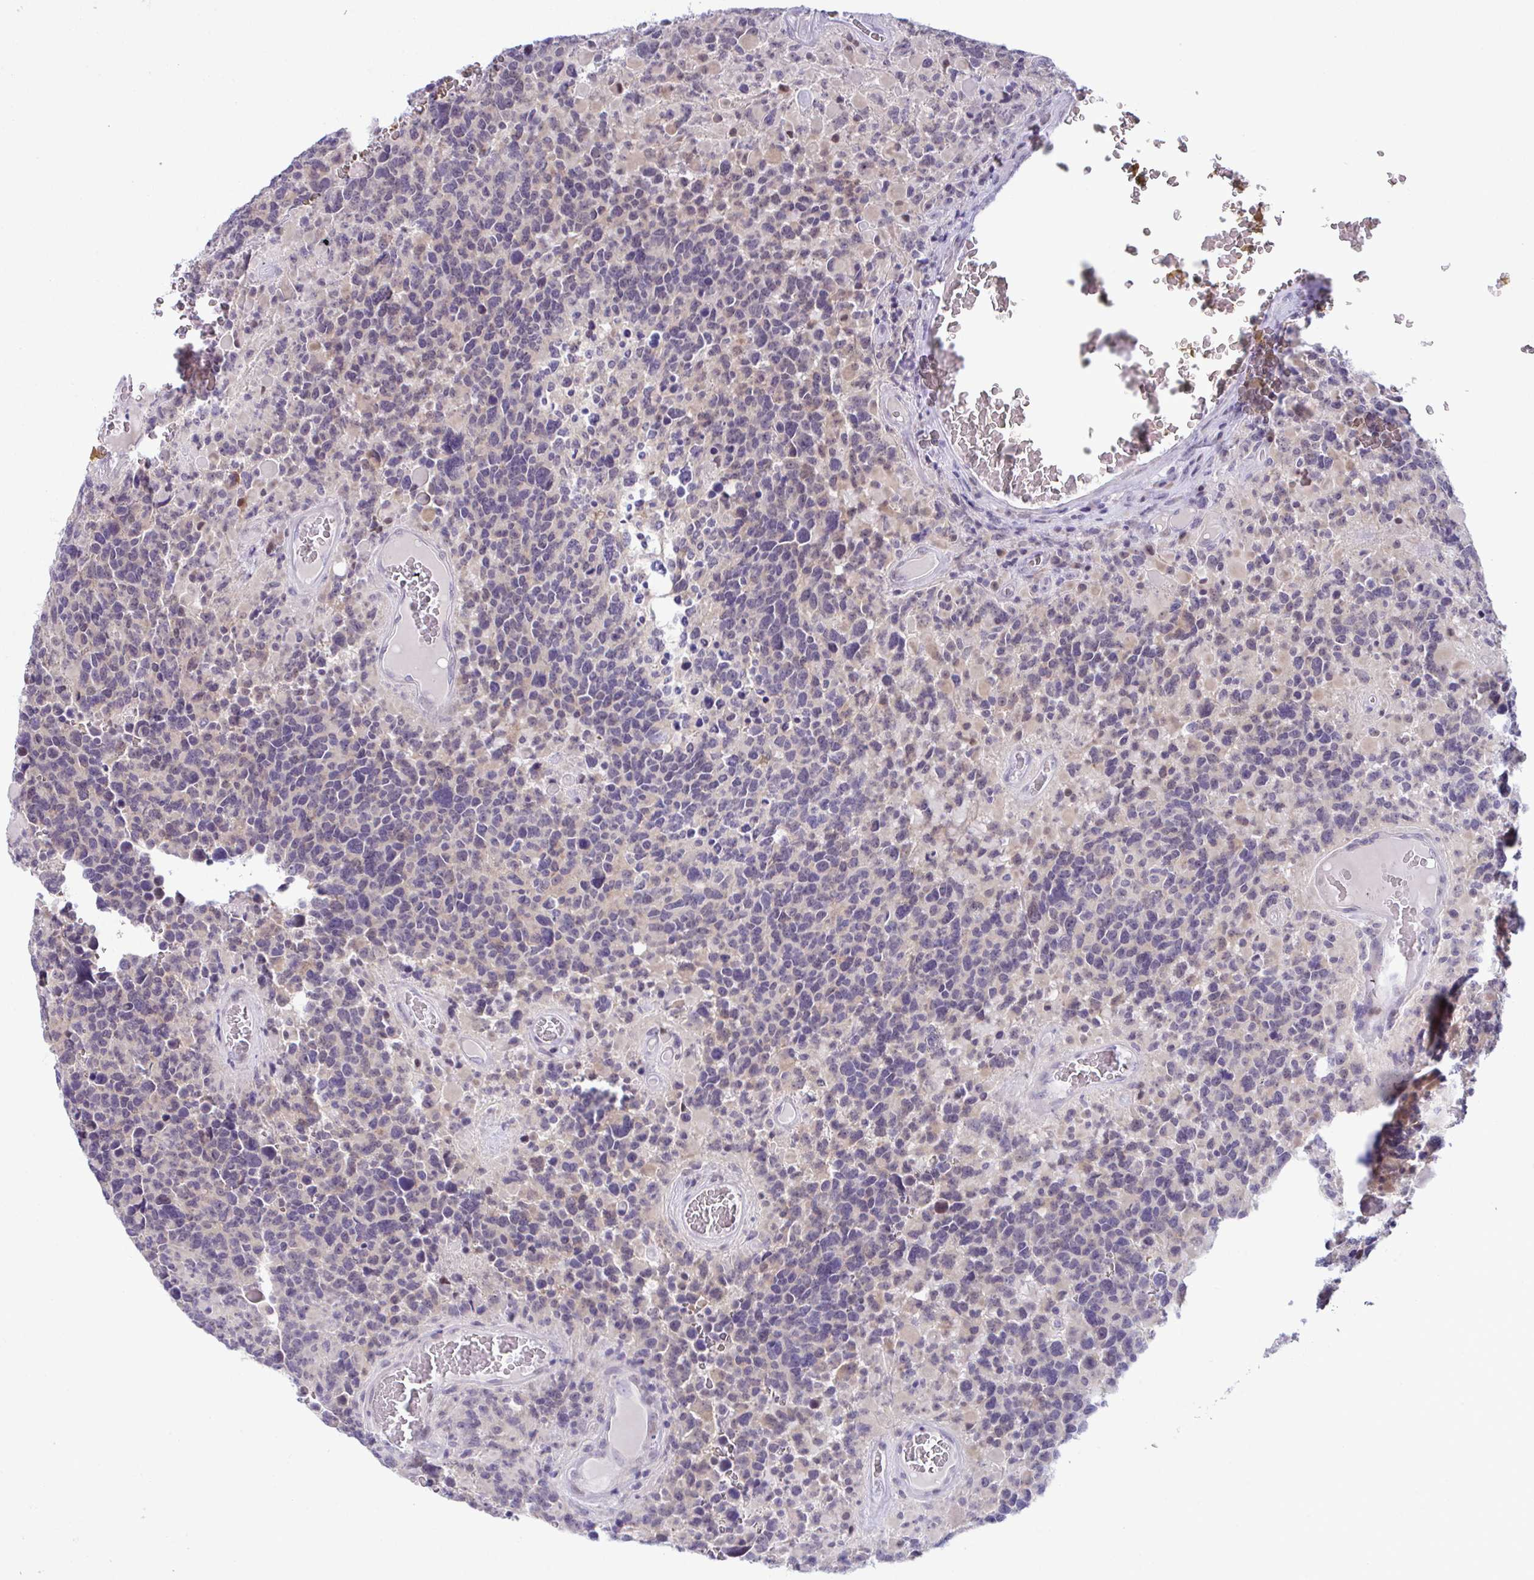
{"staining": {"intensity": "weak", "quantity": "<25%", "location": "nuclear"}, "tissue": "glioma", "cell_type": "Tumor cells", "image_type": "cancer", "snomed": [{"axis": "morphology", "description": "Glioma, malignant, High grade"}, {"axis": "topography", "description": "Brain"}], "caption": "Tumor cells are negative for brown protein staining in glioma.", "gene": "USP35", "patient": {"sex": "female", "age": 40}}